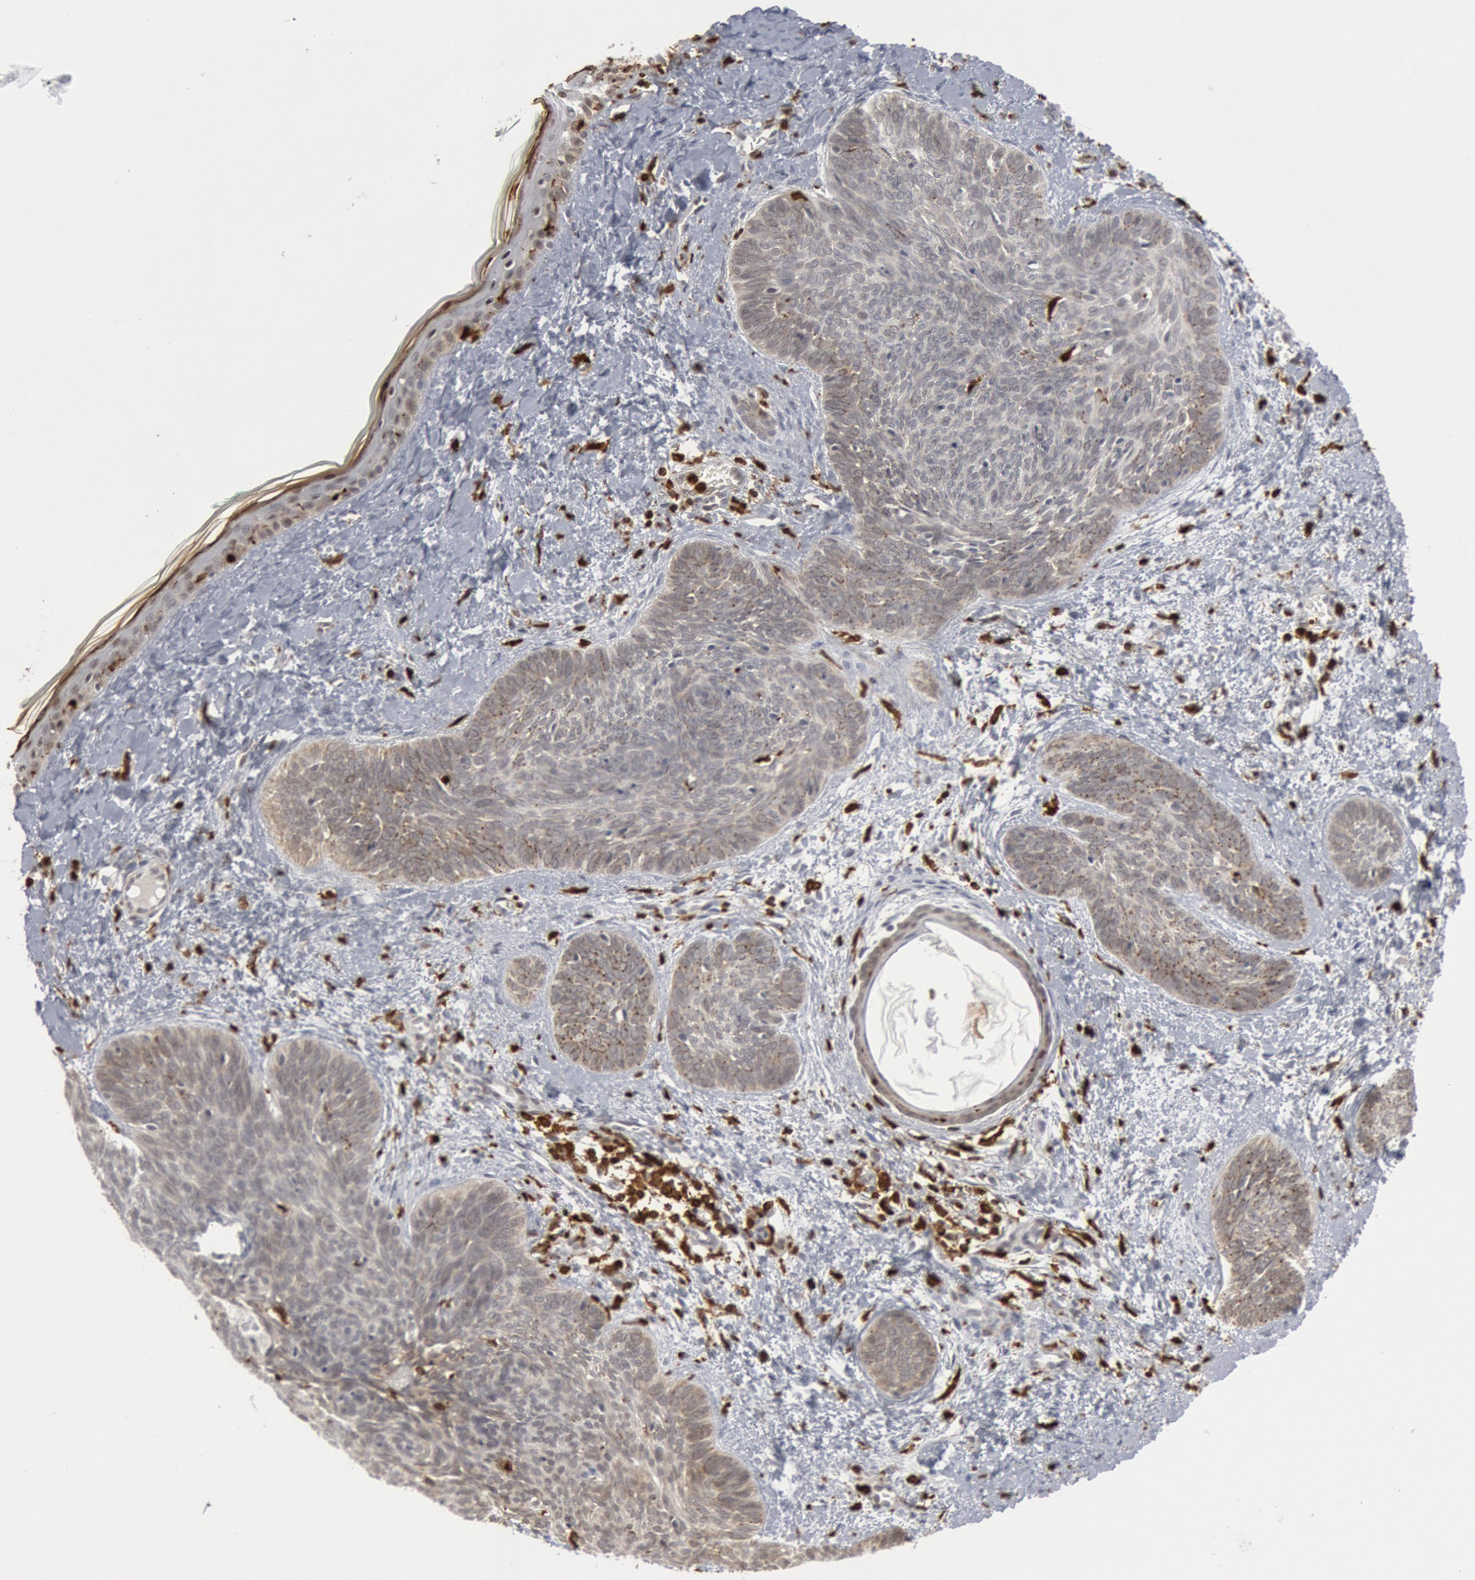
{"staining": {"intensity": "weak", "quantity": ">75%", "location": "cytoplasmic/membranous"}, "tissue": "skin cancer", "cell_type": "Tumor cells", "image_type": "cancer", "snomed": [{"axis": "morphology", "description": "Basal cell carcinoma"}, {"axis": "topography", "description": "Skin"}], "caption": "Skin basal cell carcinoma was stained to show a protein in brown. There is low levels of weak cytoplasmic/membranous positivity in about >75% of tumor cells.", "gene": "PTPN6", "patient": {"sex": "female", "age": 81}}